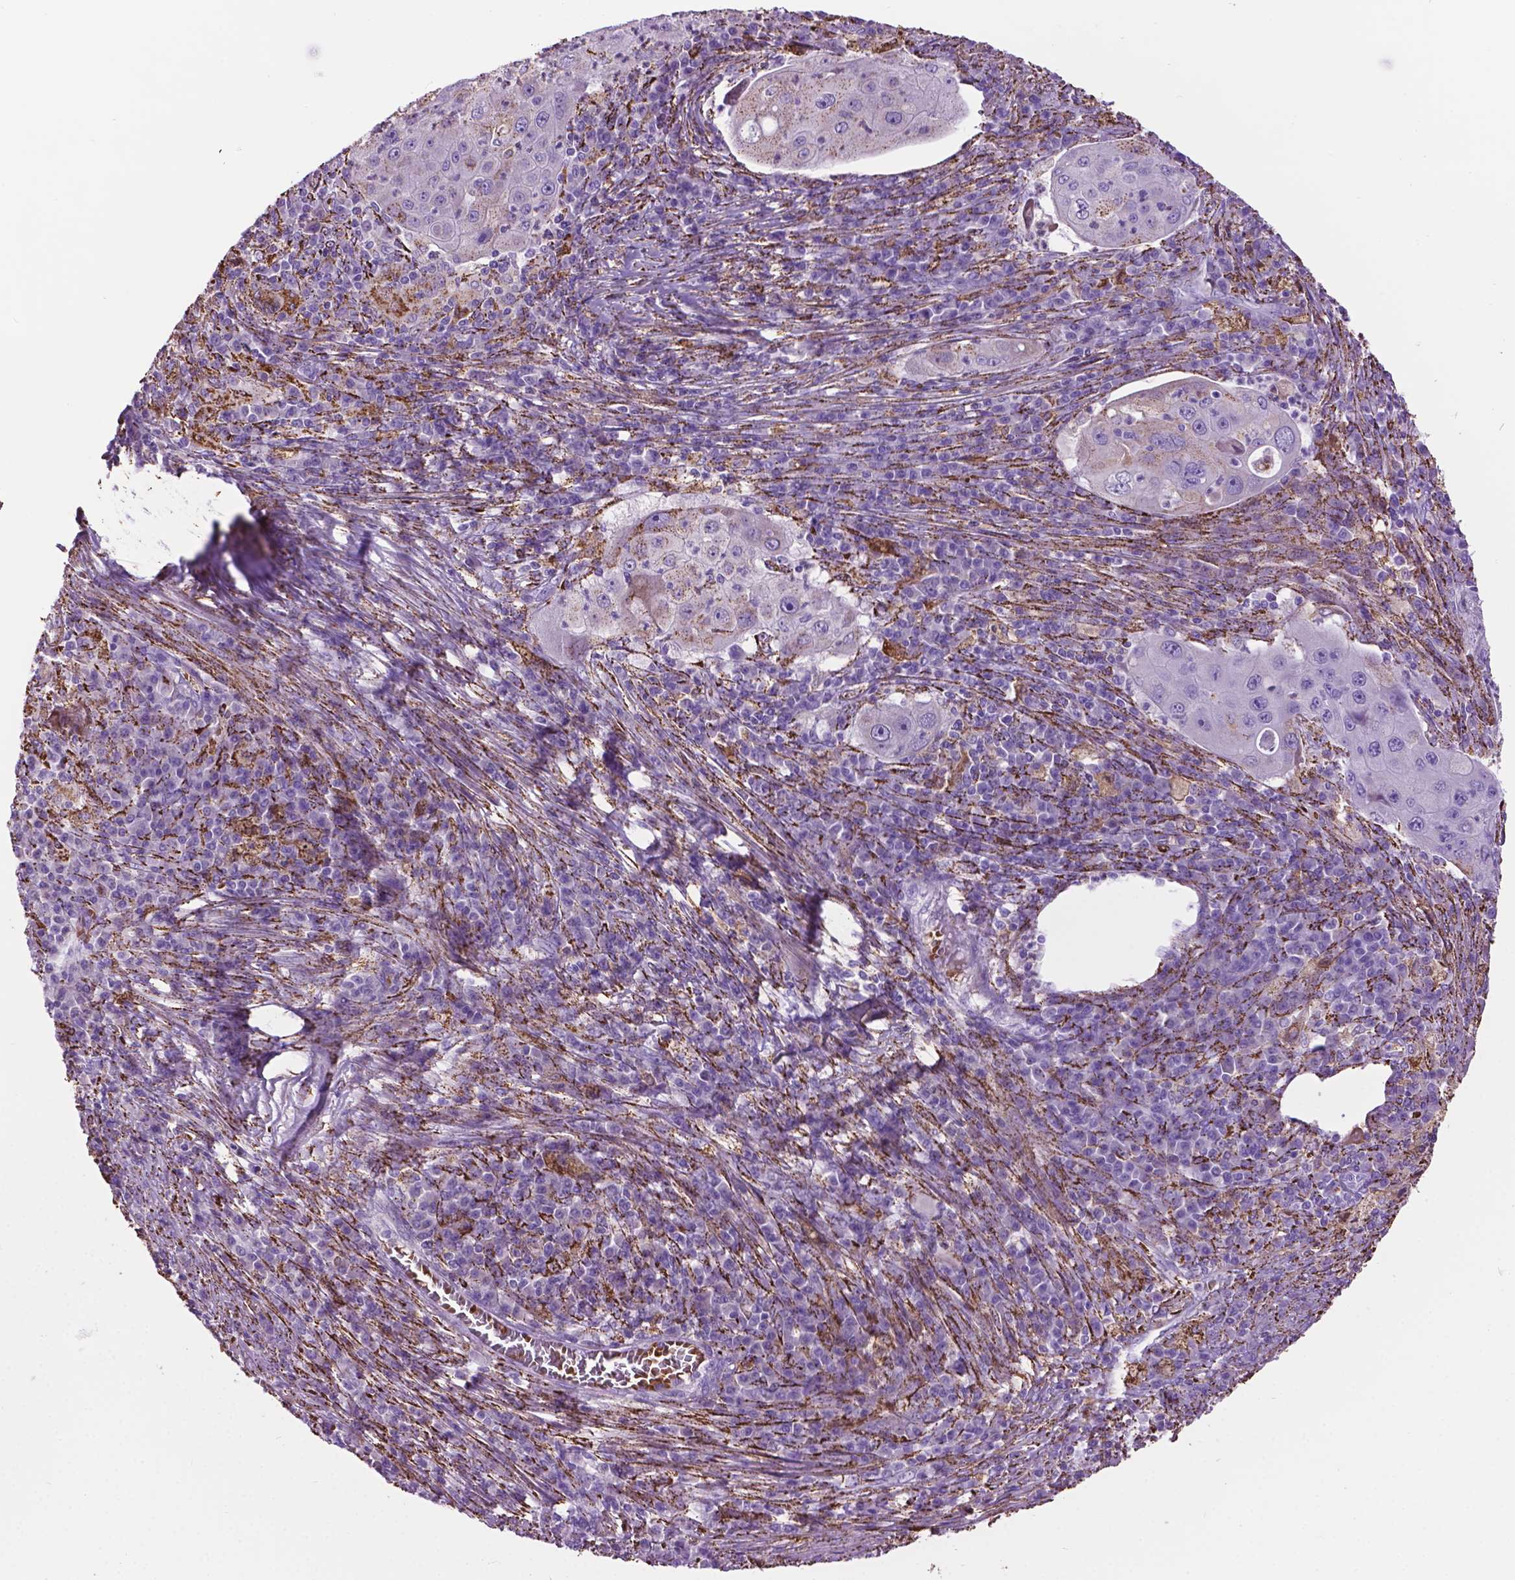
{"staining": {"intensity": "negative", "quantity": "none", "location": "none"}, "tissue": "lung cancer", "cell_type": "Tumor cells", "image_type": "cancer", "snomed": [{"axis": "morphology", "description": "Squamous cell carcinoma, NOS"}, {"axis": "topography", "description": "Lung"}], "caption": "DAB (3,3'-diaminobenzidine) immunohistochemical staining of lung cancer exhibits no significant staining in tumor cells.", "gene": "TMEM132E", "patient": {"sex": "female", "age": 59}}